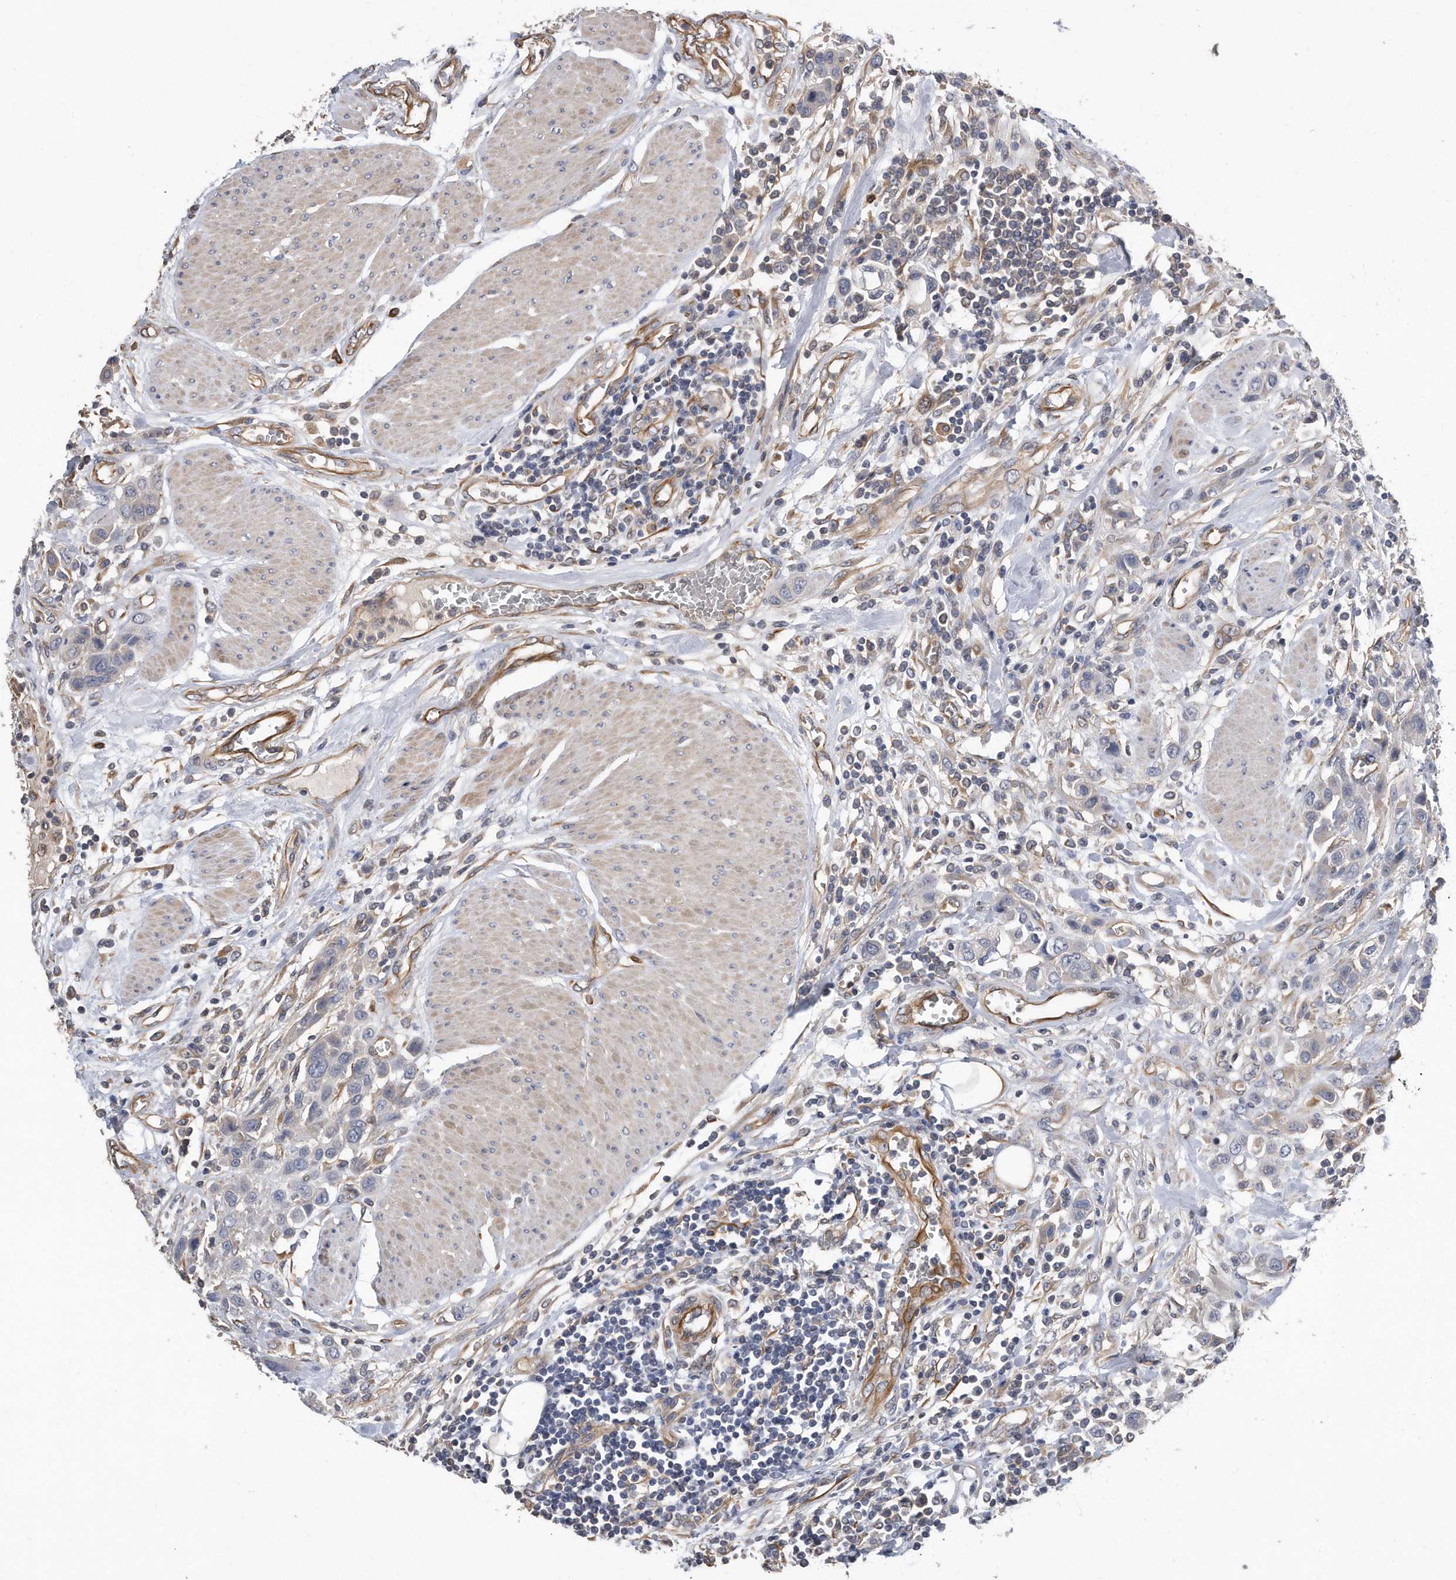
{"staining": {"intensity": "negative", "quantity": "none", "location": "none"}, "tissue": "urothelial cancer", "cell_type": "Tumor cells", "image_type": "cancer", "snomed": [{"axis": "morphology", "description": "Urothelial carcinoma, High grade"}, {"axis": "topography", "description": "Urinary bladder"}], "caption": "This is an immunohistochemistry histopathology image of high-grade urothelial carcinoma. There is no expression in tumor cells.", "gene": "GPC1", "patient": {"sex": "male", "age": 50}}